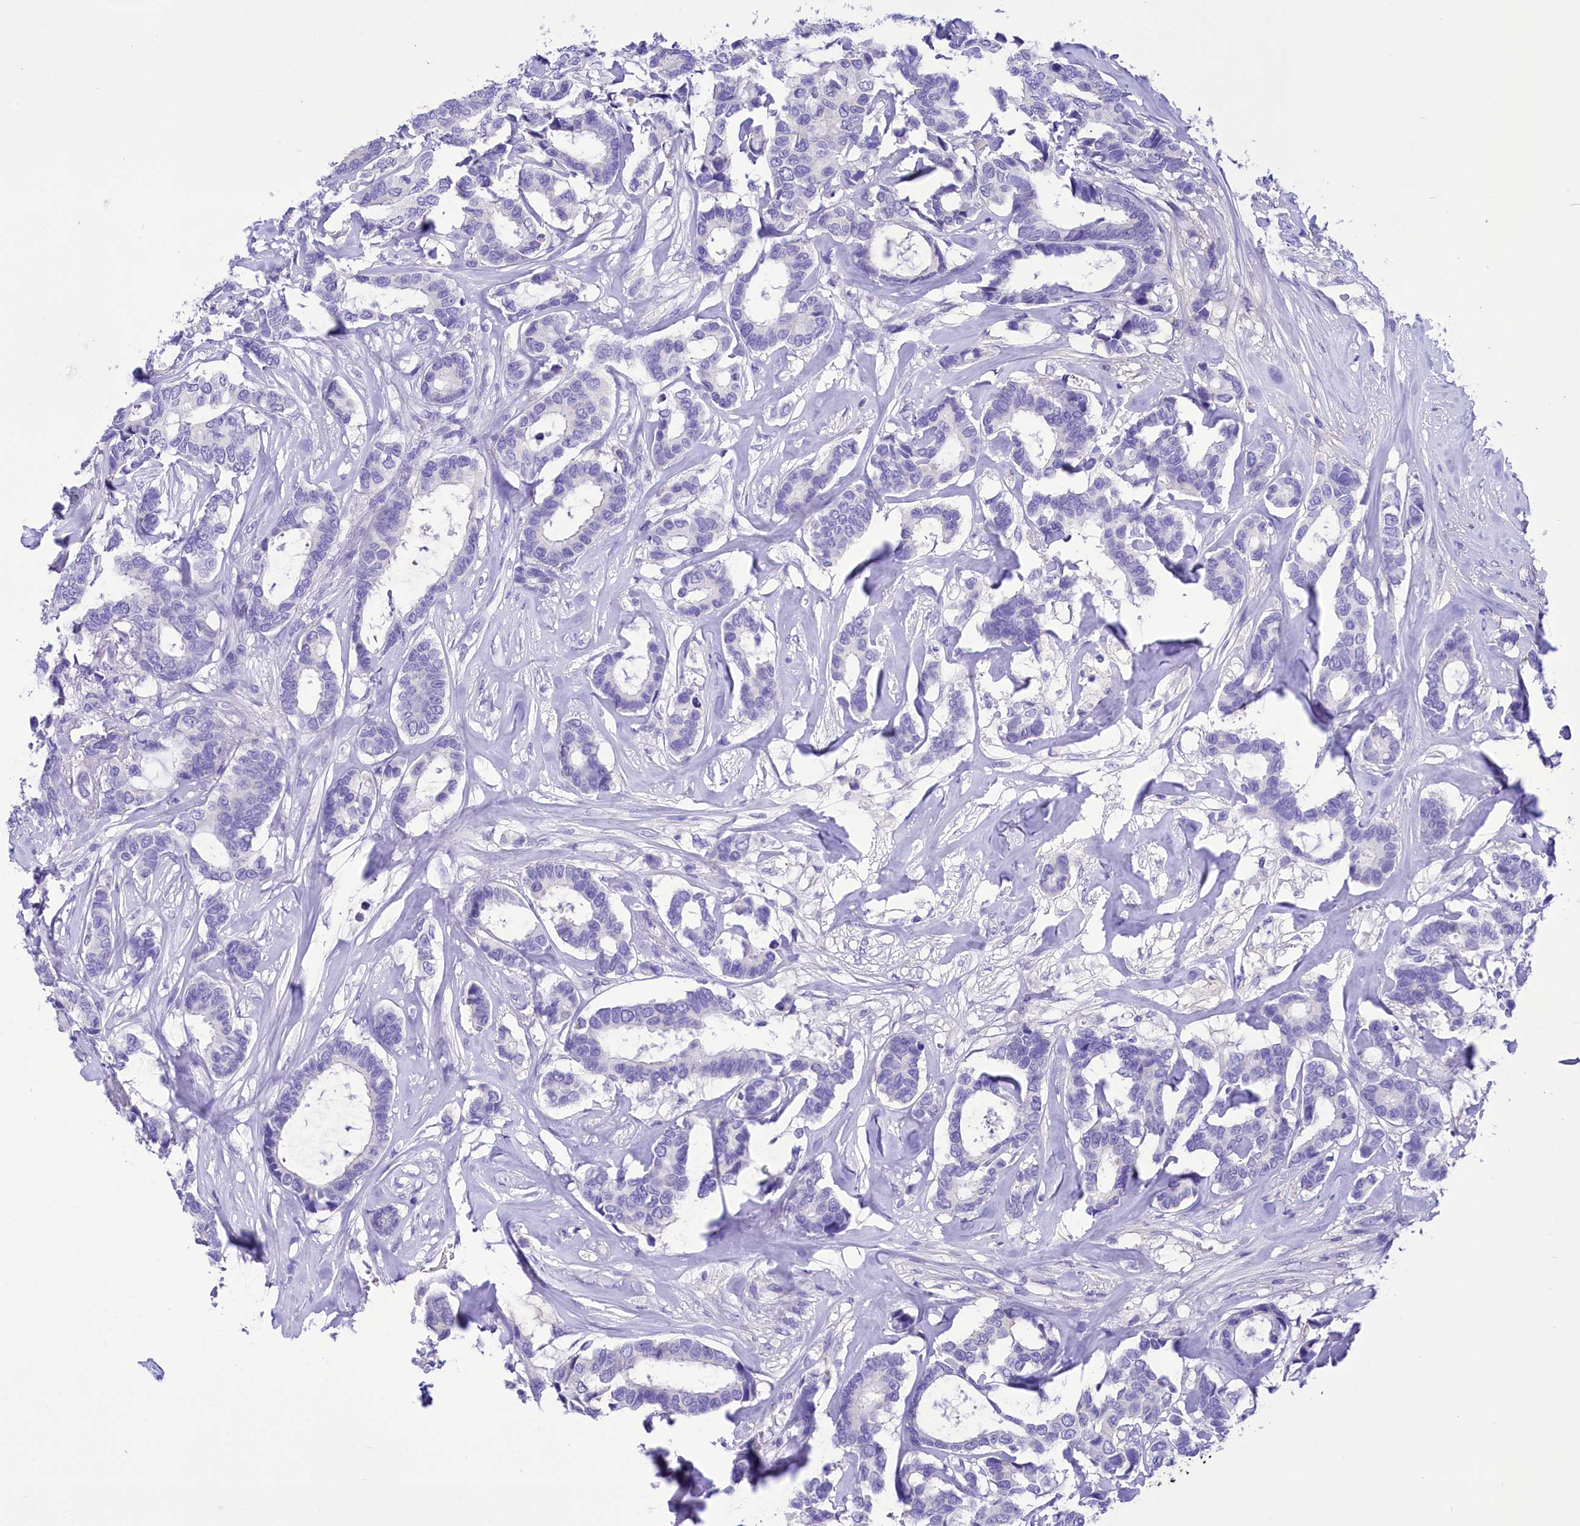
{"staining": {"intensity": "negative", "quantity": "none", "location": "none"}, "tissue": "breast cancer", "cell_type": "Tumor cells", "image_type": "cancer", "snomed": [{"axis": "morphology", "description": "Duct carcinoma"}, {"axis": "topography", "description": "Breast"}], "caption": "Breast cancer (invasive ductal carcinoma) stained for a protein using IHC shows no expression tumor cells.", "gene": "TTC36", "patient": {"sex": "female", "age": 87}}